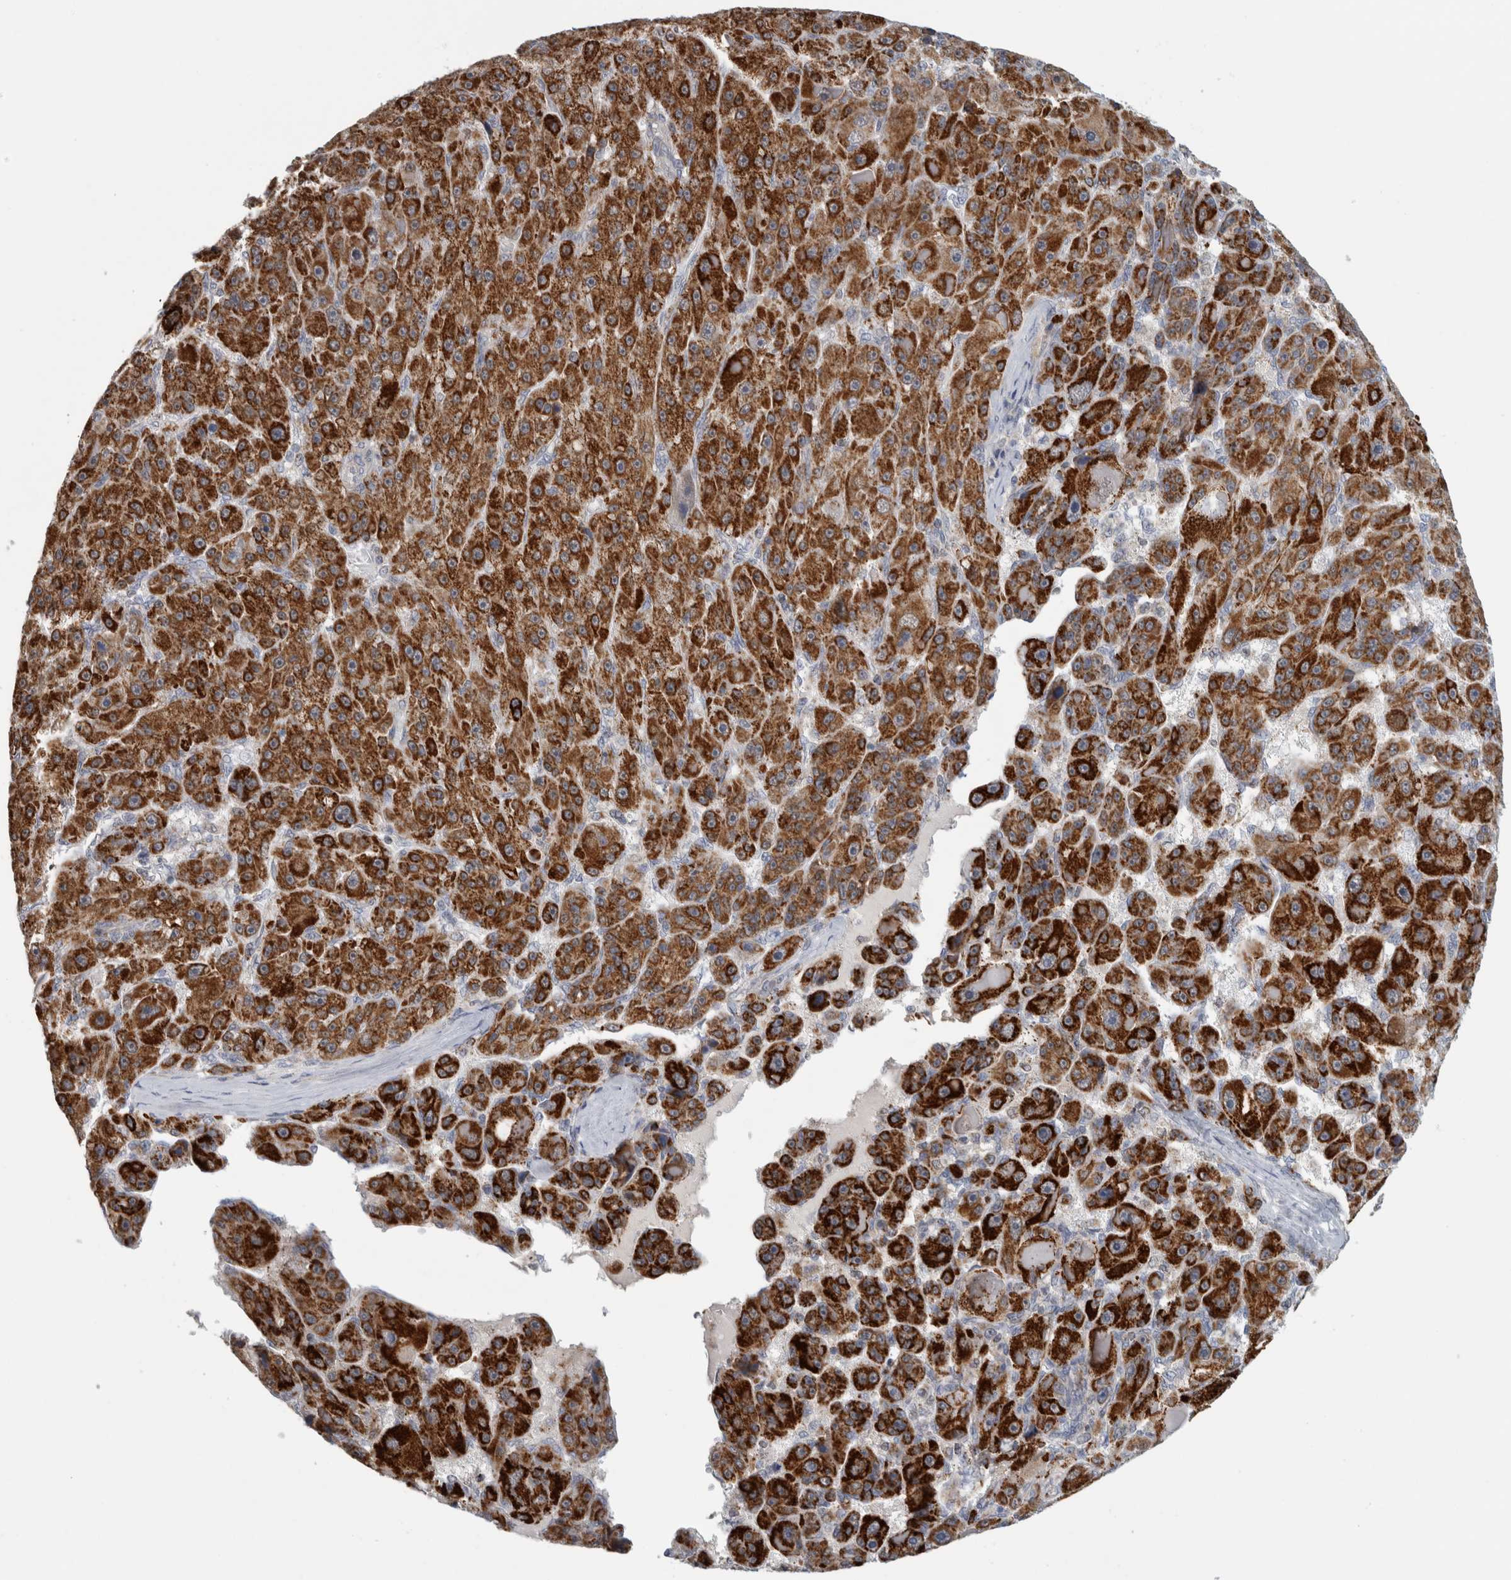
{"staining": {"intensity": "strong", "quantity": ">75%", "location": "cytoplasmic/membranous"}, "tissue": "liver cancer", "cell_type": "Tumor cells", "image_type": "cancer", "snomed": [{"axis": "morphology", "description": "Carcinoma, Hepatocellular, NOS"}, {"axis": "topography", "description": "Liver"}], "caption": "Immunohistochemical staining of liver cancer (hepatocellular carcinoma) shows high levels of strong cytoplasmic/membranous staining in approximately >75% of tumor cells.", "gene": "RAB18", "patient": {"sex": "male", "age": 76}}